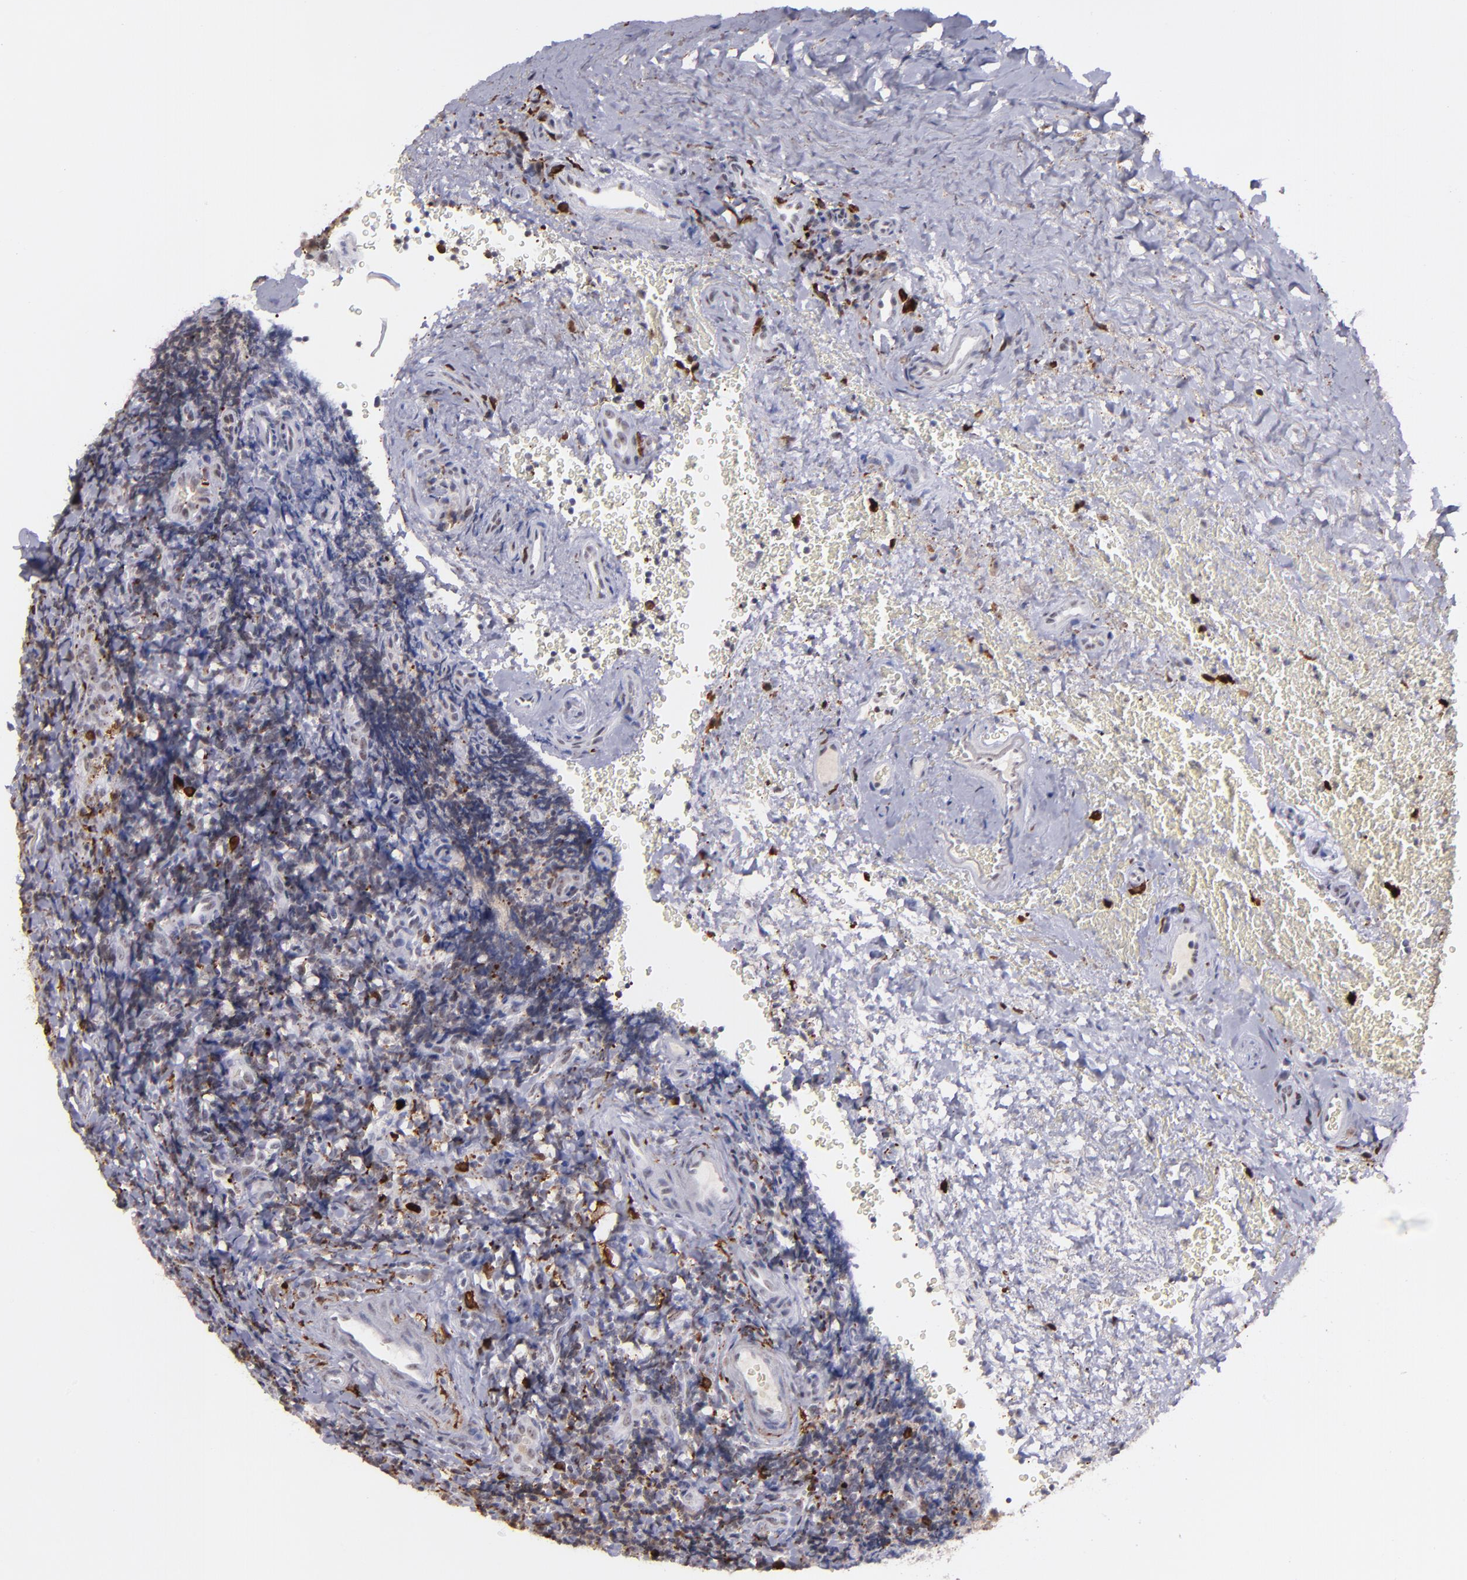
{"staining": {"intensity": "negative", "quantity": "none", "location": "none"}, "tissue": "tonsil", "cell_type": "Germinal center cells", "image_type": "normal", "snomed": [{"axis": "morphology", "description": "Normal tissue, NOS"}, {"axis": "topography", "description": "Tonsil"}], "caption": "An IHC photomicrograph of benign tonsil is shown. There is no staining in germinal center cells of tonsil. Nuclei are stained in blue.", "gene": "NCF2", "patient": {"sex": "male", "age": 20}}